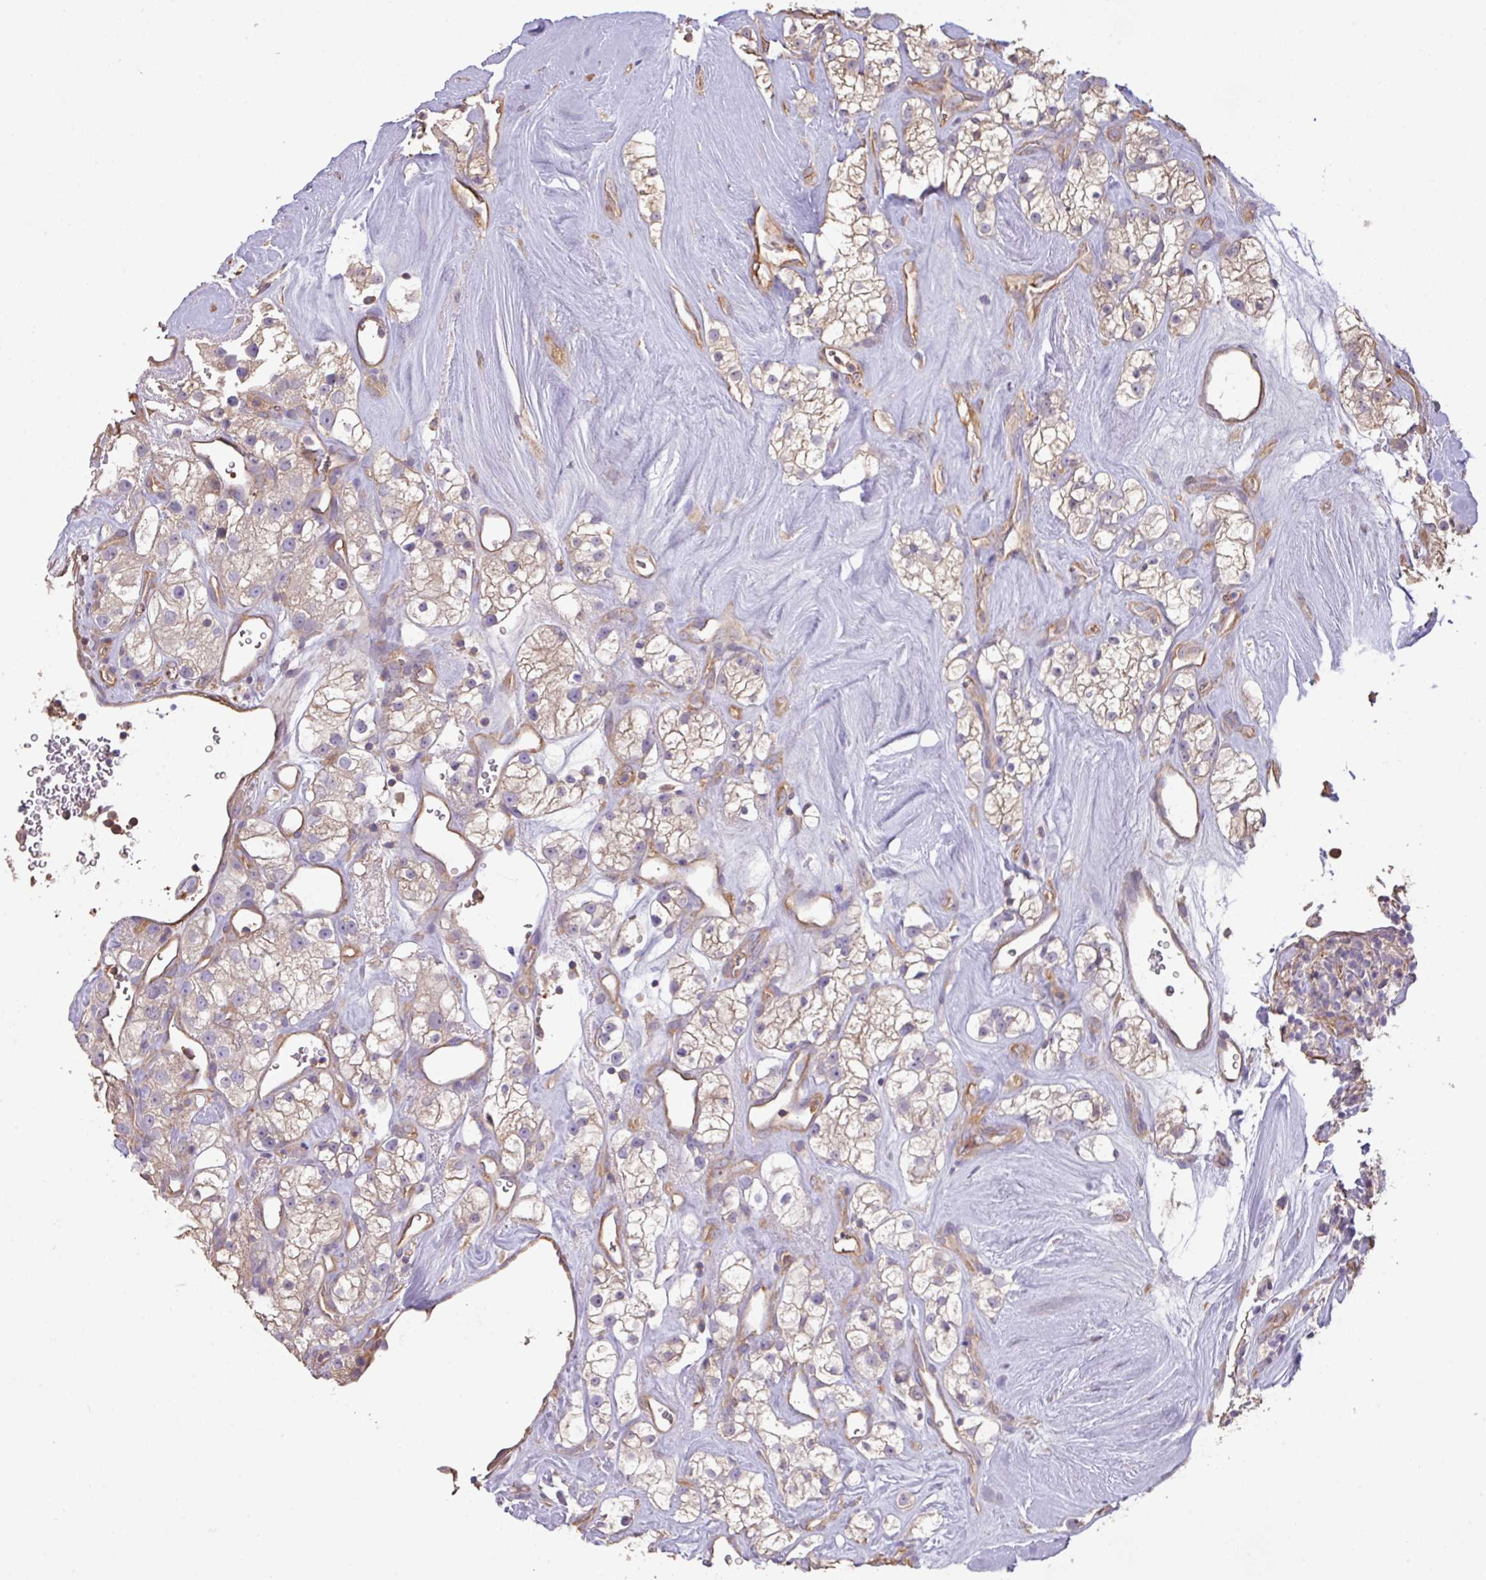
{"staining": {"intensity": "weak", "quantity": "25%-75%", "location": "cytoplasmic/membranous"}, "tissue": "renal cancer", "cell_type": "Tumor cells", "image_type": "cancer", "snomed": [{"axis": "morphology", "description": "Adenocarcinoma, NOS"}, {"axis": "topography", "description": "Kidney"}], "caption": "Immunohistochemistry histopathology image of neoplastic tissue: renal cancer stained using IHC displays low levels of weak protein expression localized specifically in the cytoplasmic/membranous of tumor cells, appearing as a cytoplasmic/membranous brown color.", "gene": "CALML4", "patient": {"sex": "male", "age": 77}}